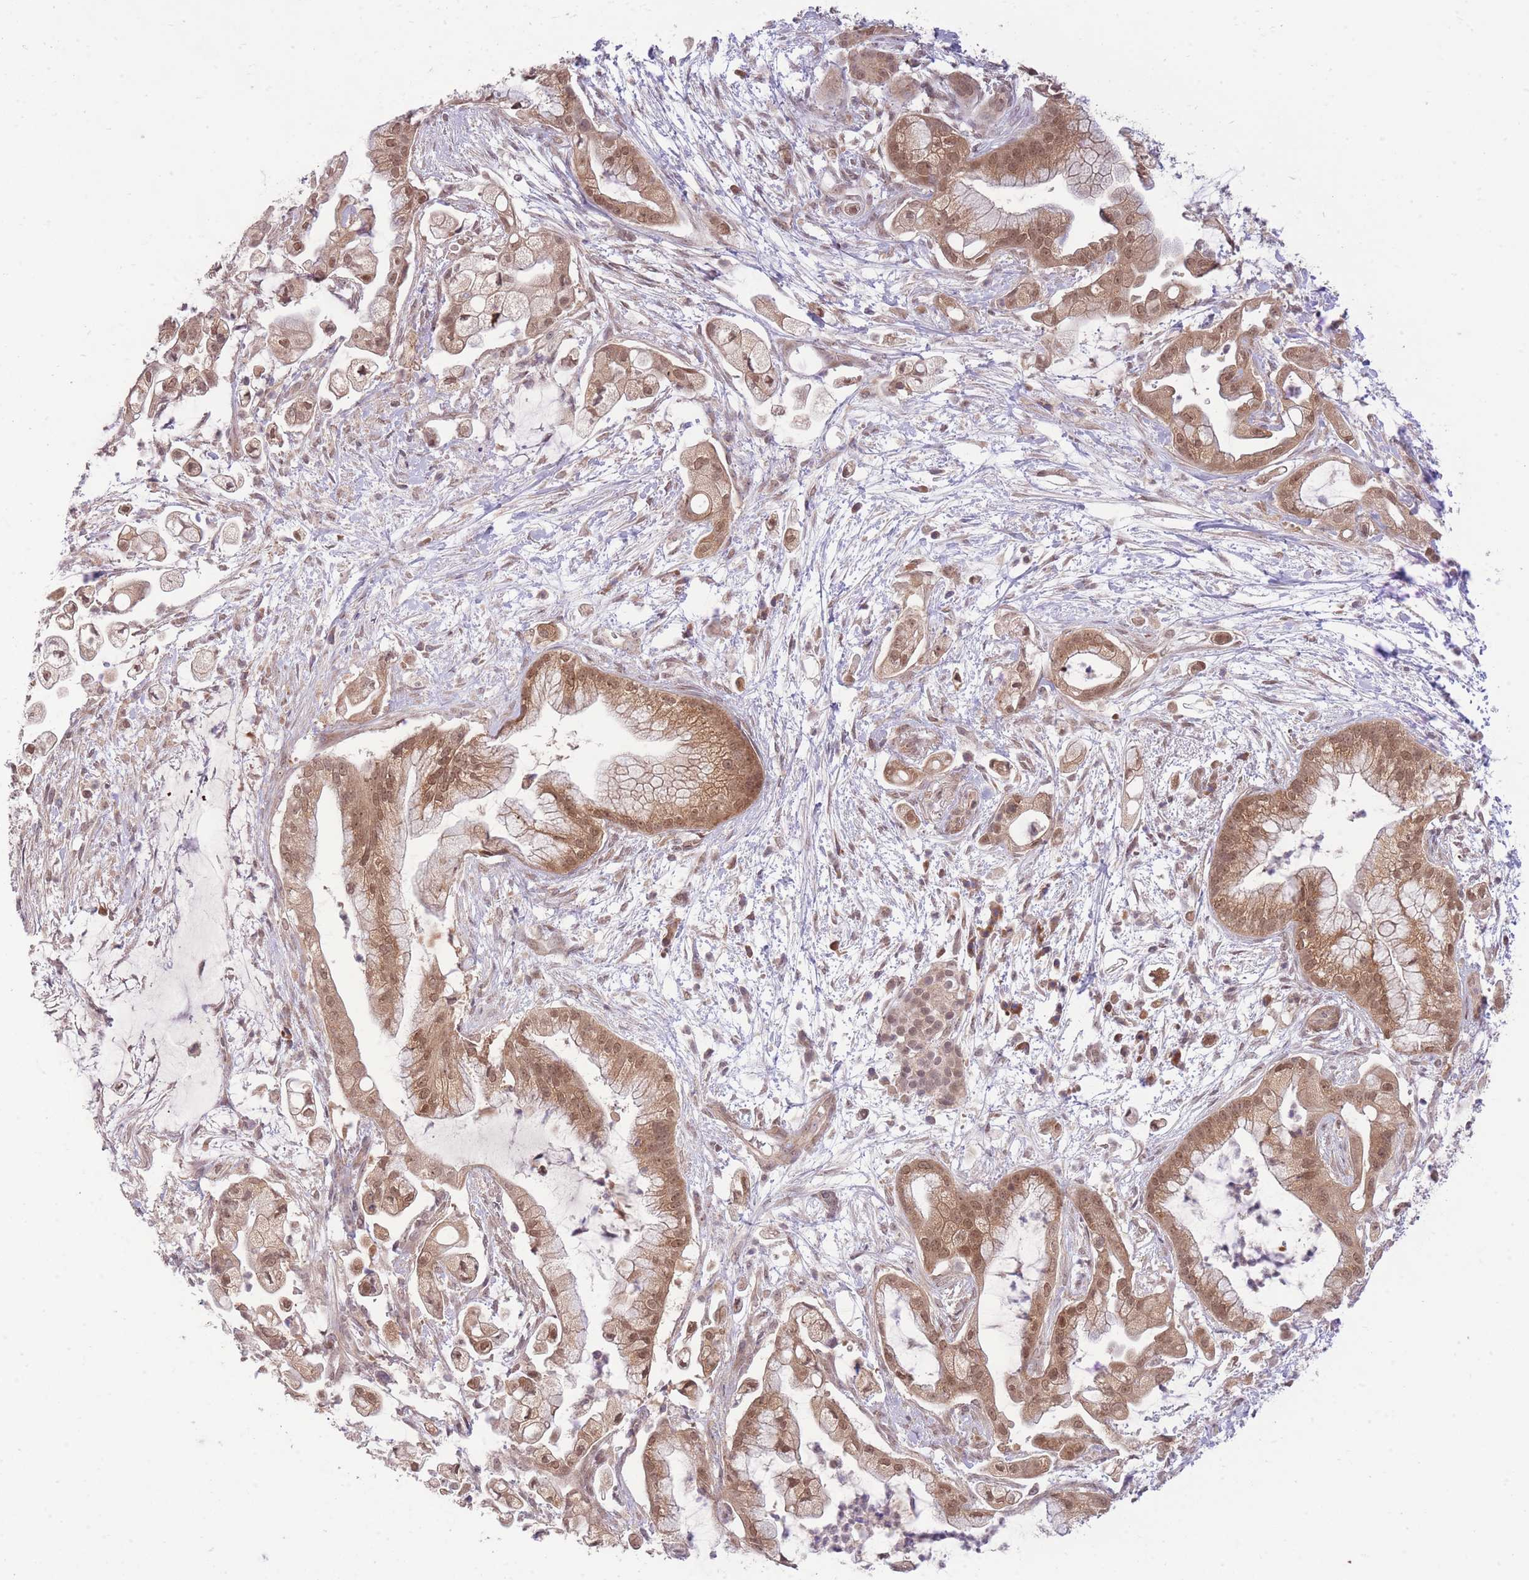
{"staining": {"intensity": "moderate", "quantity": ">75%", "location": "cytoplasmic/membranous,nuclear"}, "tissue": "pancreatic cancer", "cell_type": "Tumor cells", "image_type": "cancer", "snomed": [{"axis": "morphology", "description": "Adenocarcinoma, NOS"}, {"axis": "topography", "description": "Pancreas"}], "caption": "This micrograph reveals IHC staining of pancreatic adenocarcinoma, with medium moderate cytoplasmic/membranous and nuclear positivity in approximately >75% of tumor cells.", "gene": "ELOA2", "patient": {"sex": "female", "age": 69}}